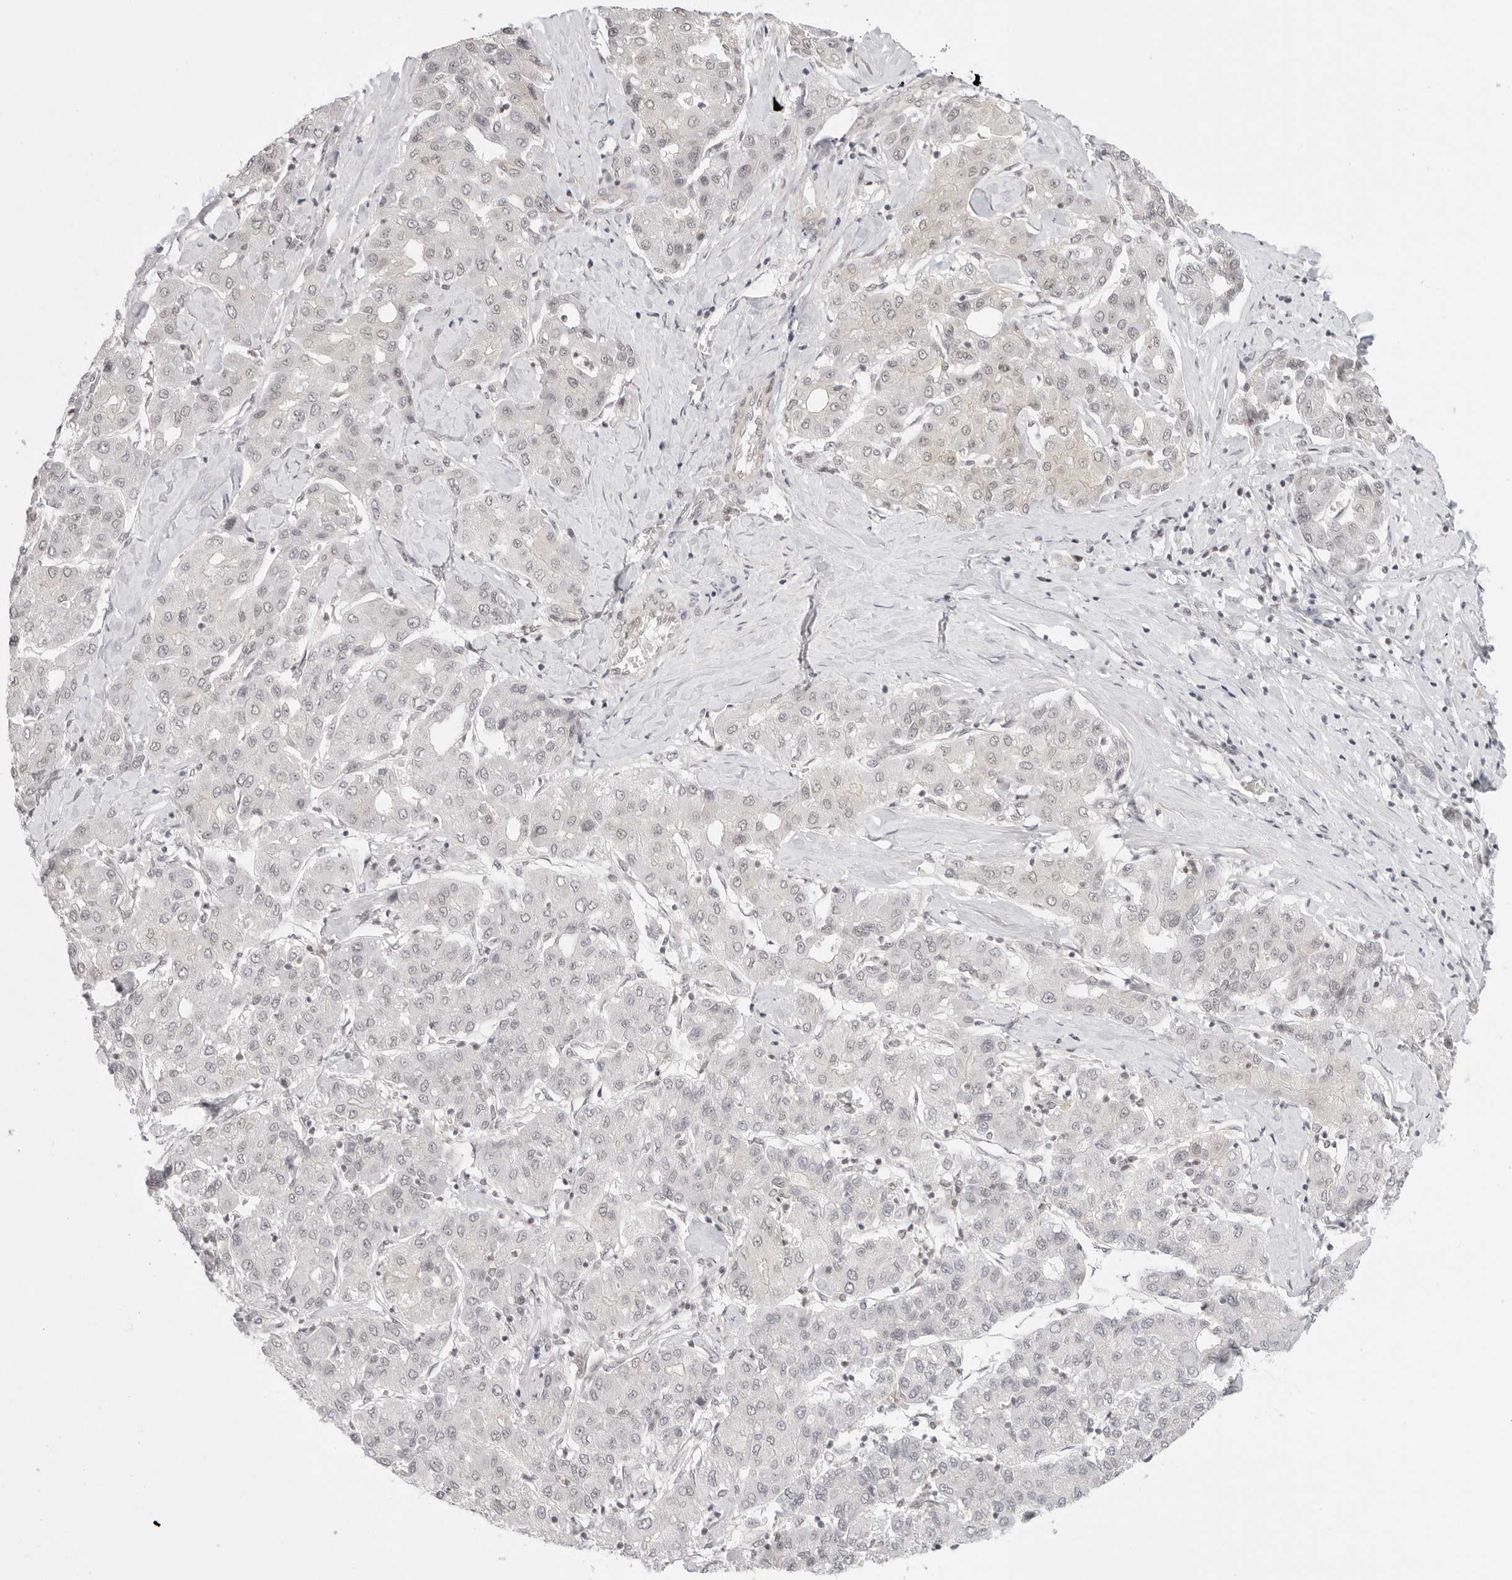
{"staining": {"intensity": "negative", "quantity": "none", "location": "none"}, "tissue": "liver cancer", "cell_type": "Tumor cells", "image_type": "cancer", "snomed": [{"axis": "morphology", "description": "Carcinoma, Hepatocellular, NOS"}, {"axis": "topography", "description": "Liver"}], "caption": "Histopathology image shows no significant protein positivity in tumor cells of liver hepatocellular carcinoma.", "gene": "TCIM", "patient": {"sex": "male", "age": 65}}